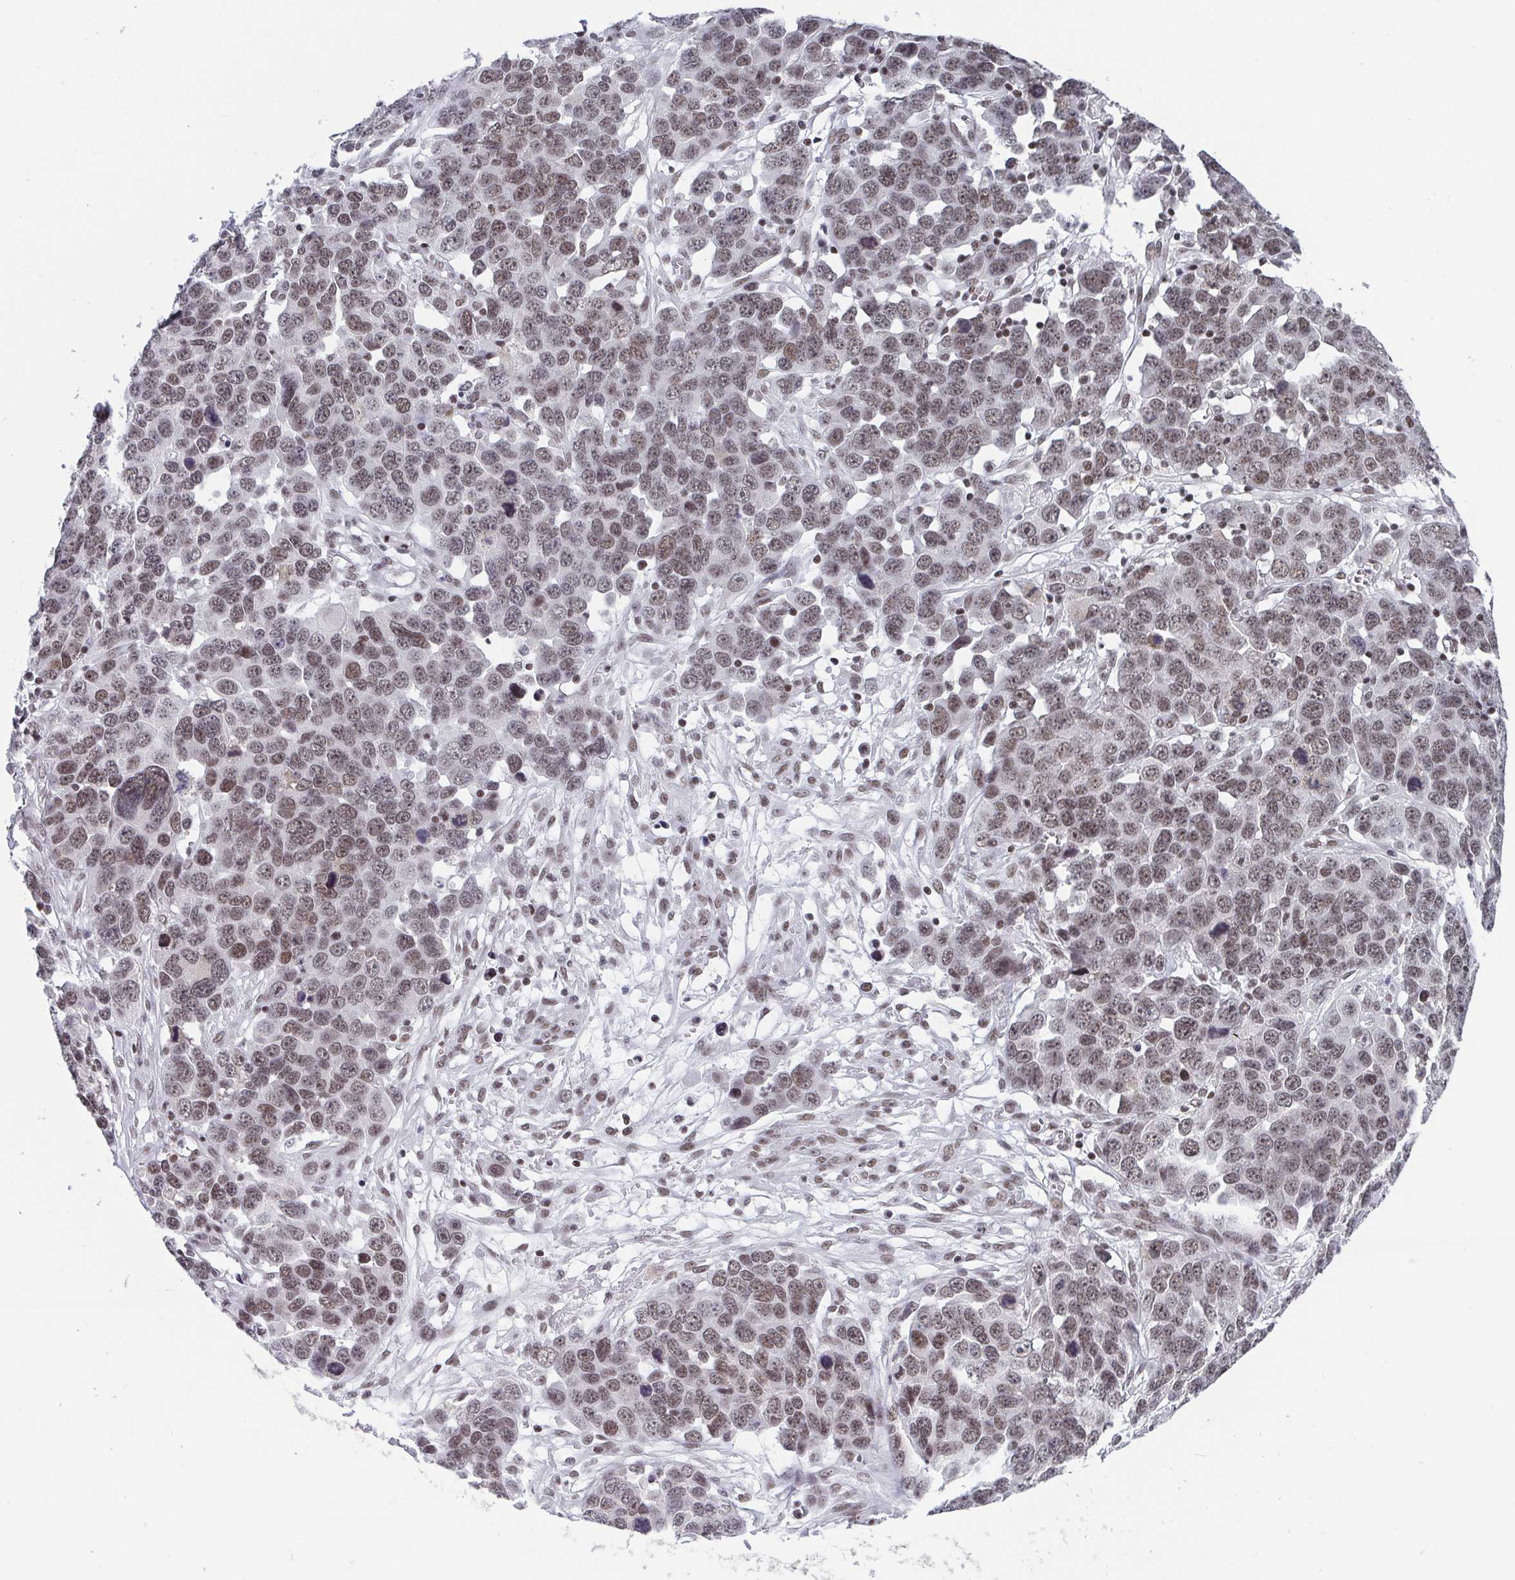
{"staining": {"intensity": "moderate", "quantity": ">75%", "location": "nuclear"}, "tissue": "ovarian cancer", "cell_type": "Tumor cells", "image_type": "cancer", "snomed": [{"axis": "morphology", "description": "Cystadenocarcinoma, serous, NOS"}, {"axis": "topography", "description": "Ovary"}], "caption": "DAB immunohistochemical staining of ovarian cancer (serous cystadenocarcinoma) reveals moderate nuclear protein expression in about >75% of tumor cells.", "gene": "CTCF", "patient": {"sex": "female", "age": 76}}